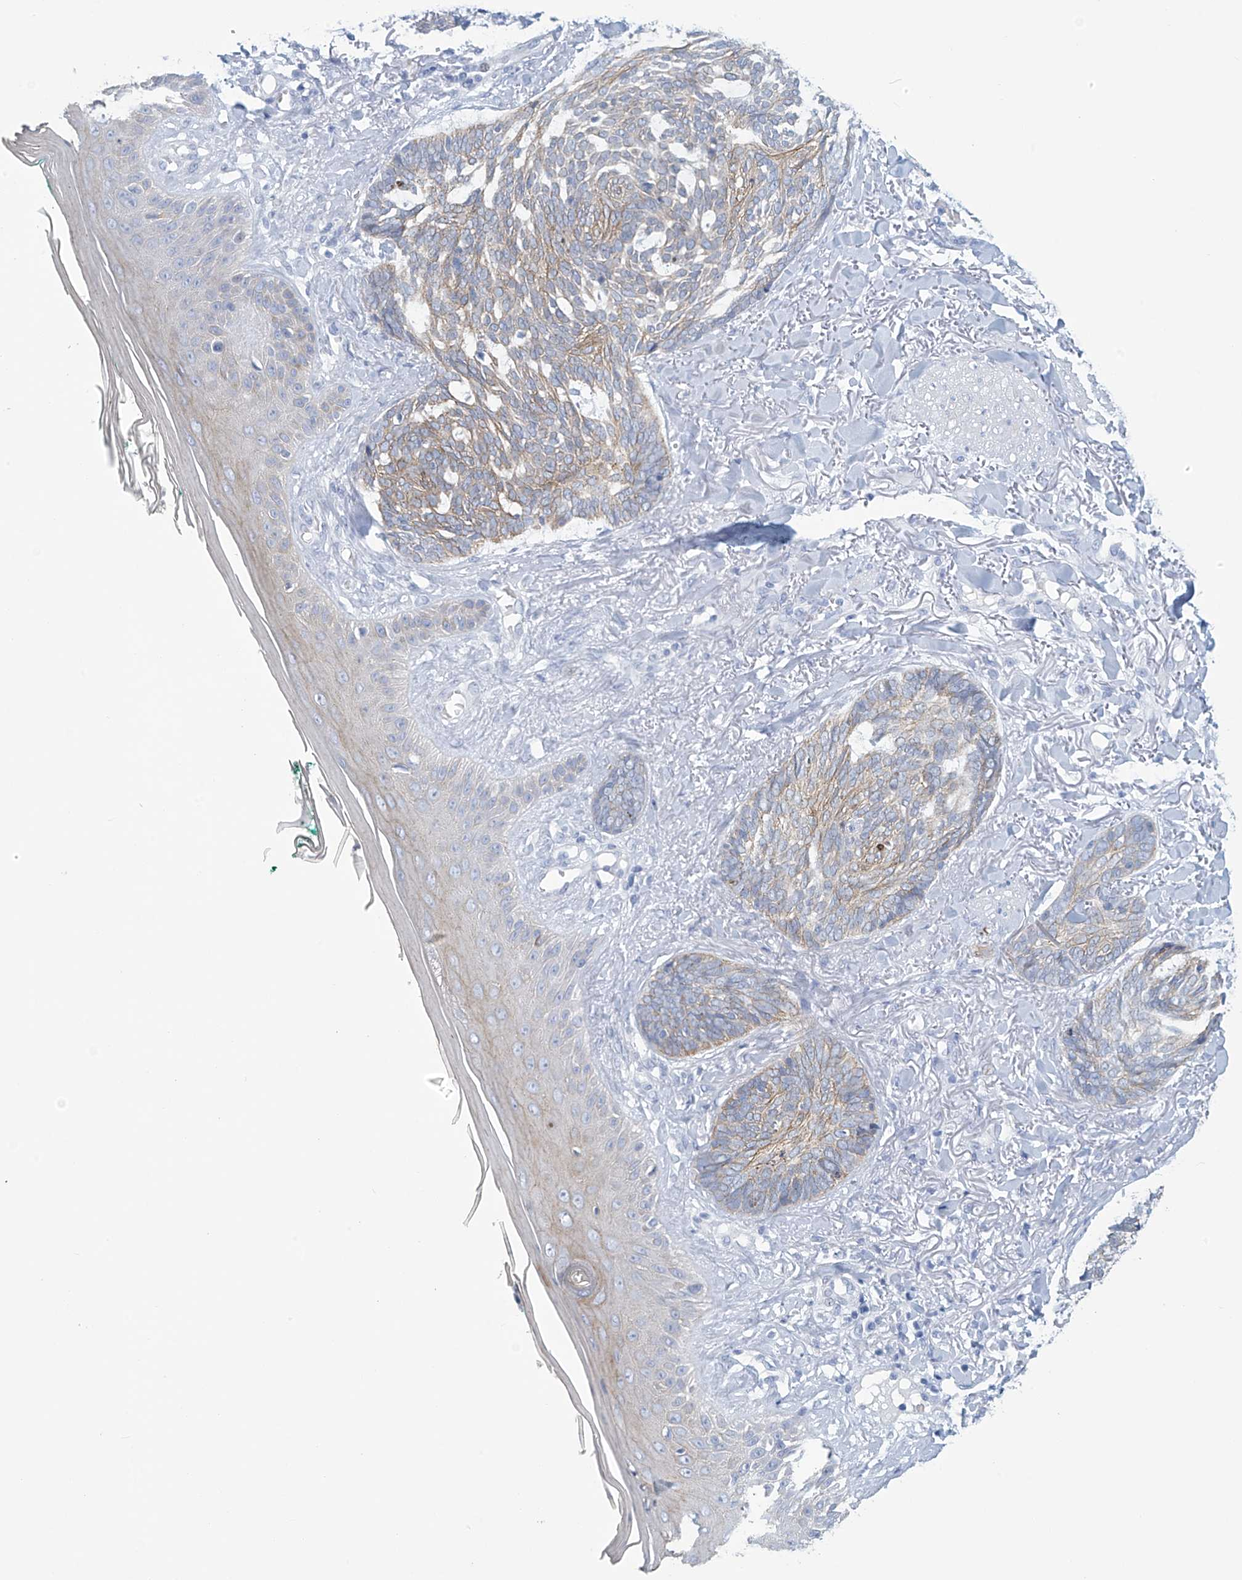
{"staining": {"intensity": "negative", "quantity": "none", "location": "none"}, "tissue": "skin cancer", "cell_type": "Tumor cells", "image_type": "cancer", "snomed": [{"axis": "morphology", "description": "Basal cell carcinoma"}, {"axis": "topography", "description": "Skin"}], "caption": "An immunohistochemistry (IHC) histopathology image of basal cell carcinoma (skin) is shown. There is no staining in tumor cells of basal cell carcinoma (skin). (DAB (3,3'-diaminobenzidine) immunohistochemistry with hematoxylin counter stain).", "gene": "DSP", "patient": {"sex": "male", "age": 43}}